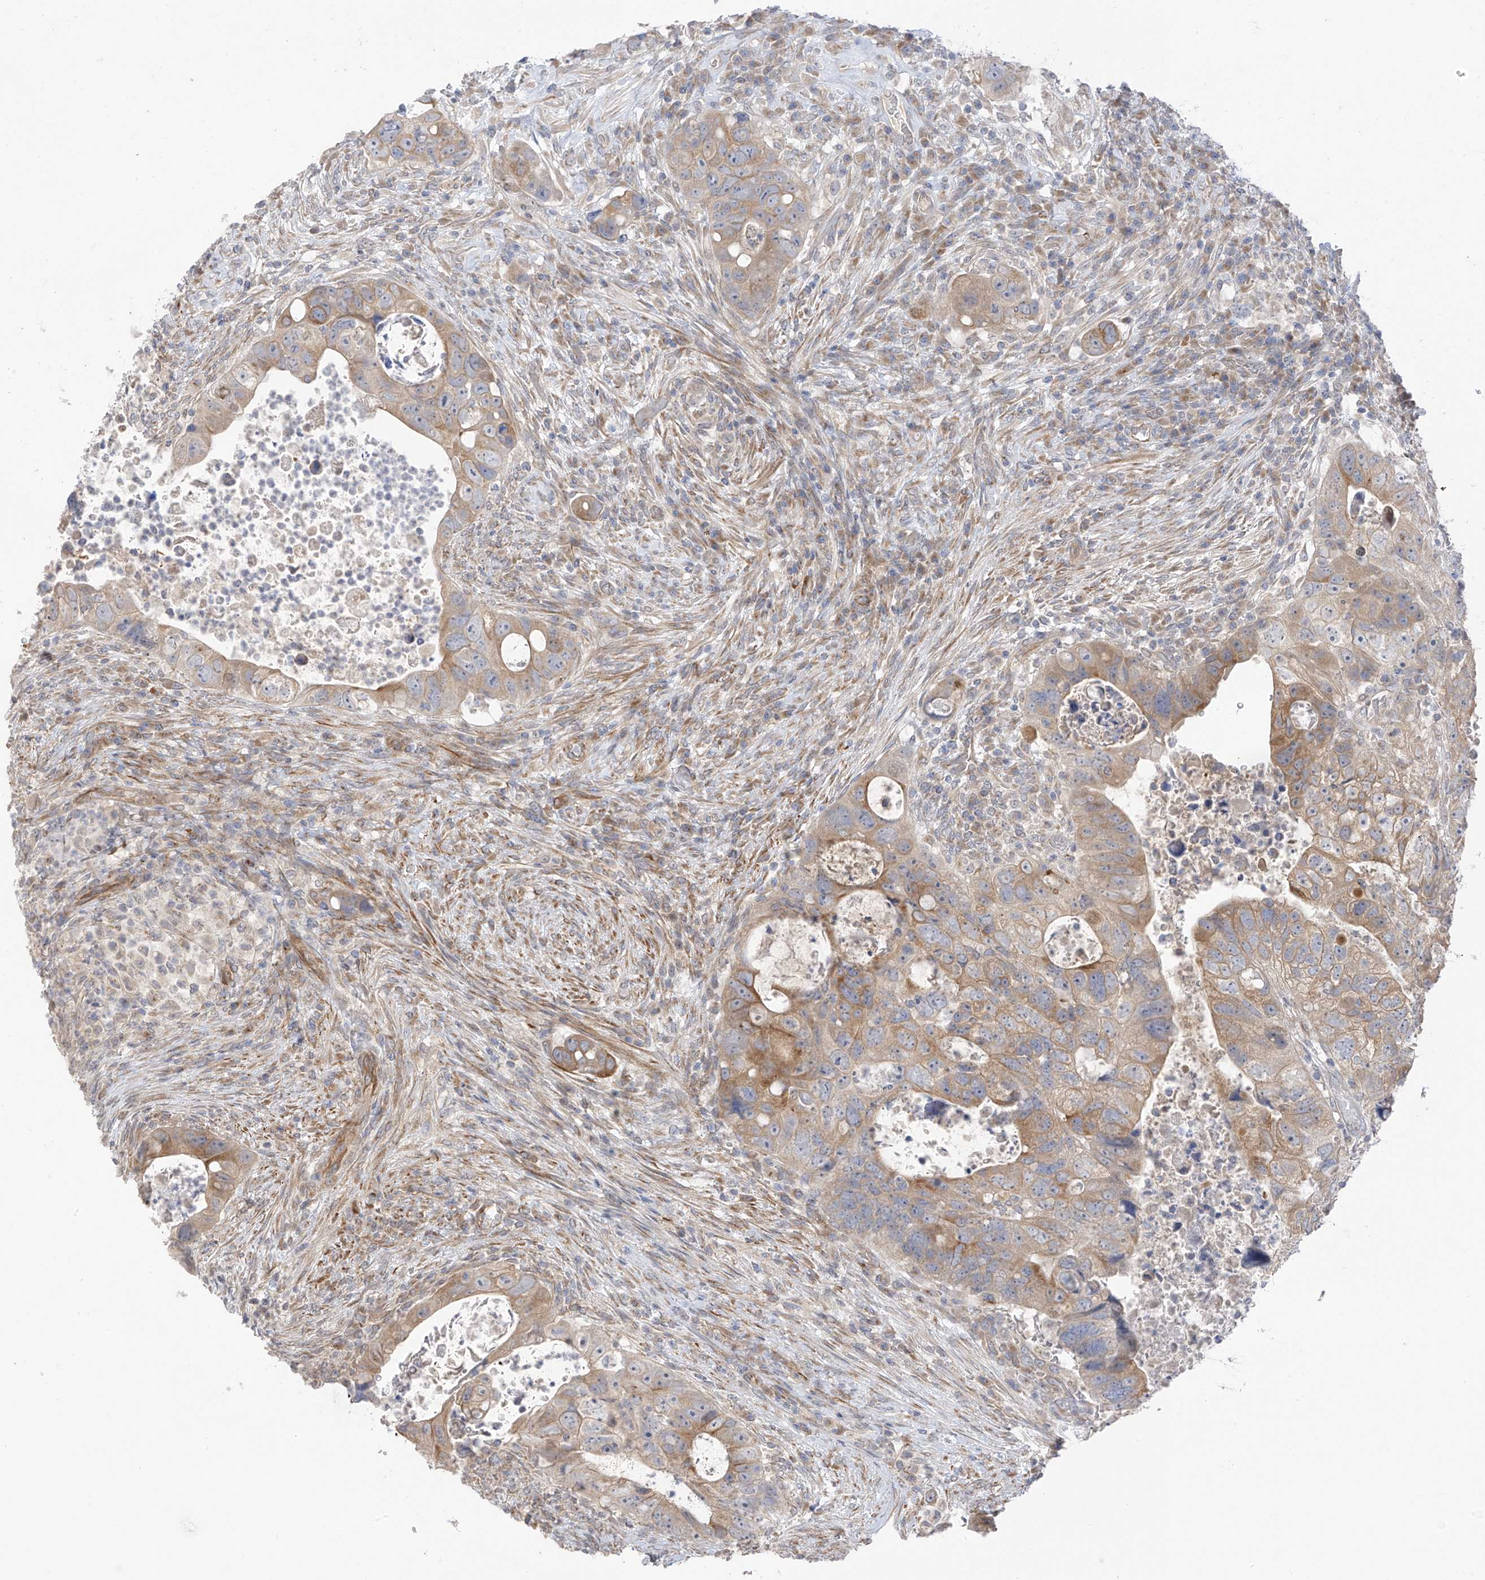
{"staining": {"intensity": "moderate", "quantity": "25%-75%", "location": "cytoplasmic/membranous"}, "tissue": "colorectal cancer", "cell_type": "Tumor cells", "image_type": "cancer", "snomed": [{"axis": "morphology", "description": "Adenocarcinoma, NOS"}, {"axis": "topography", "description": "Rectum"}], "caption": "A micrograph of colorectal cancer stained for a protein exhibits moderate cytoplasmic/membranous brown staining in tumor cells.", "gene": "NALCN", "patient": {"sex": "male", "age": 59}}